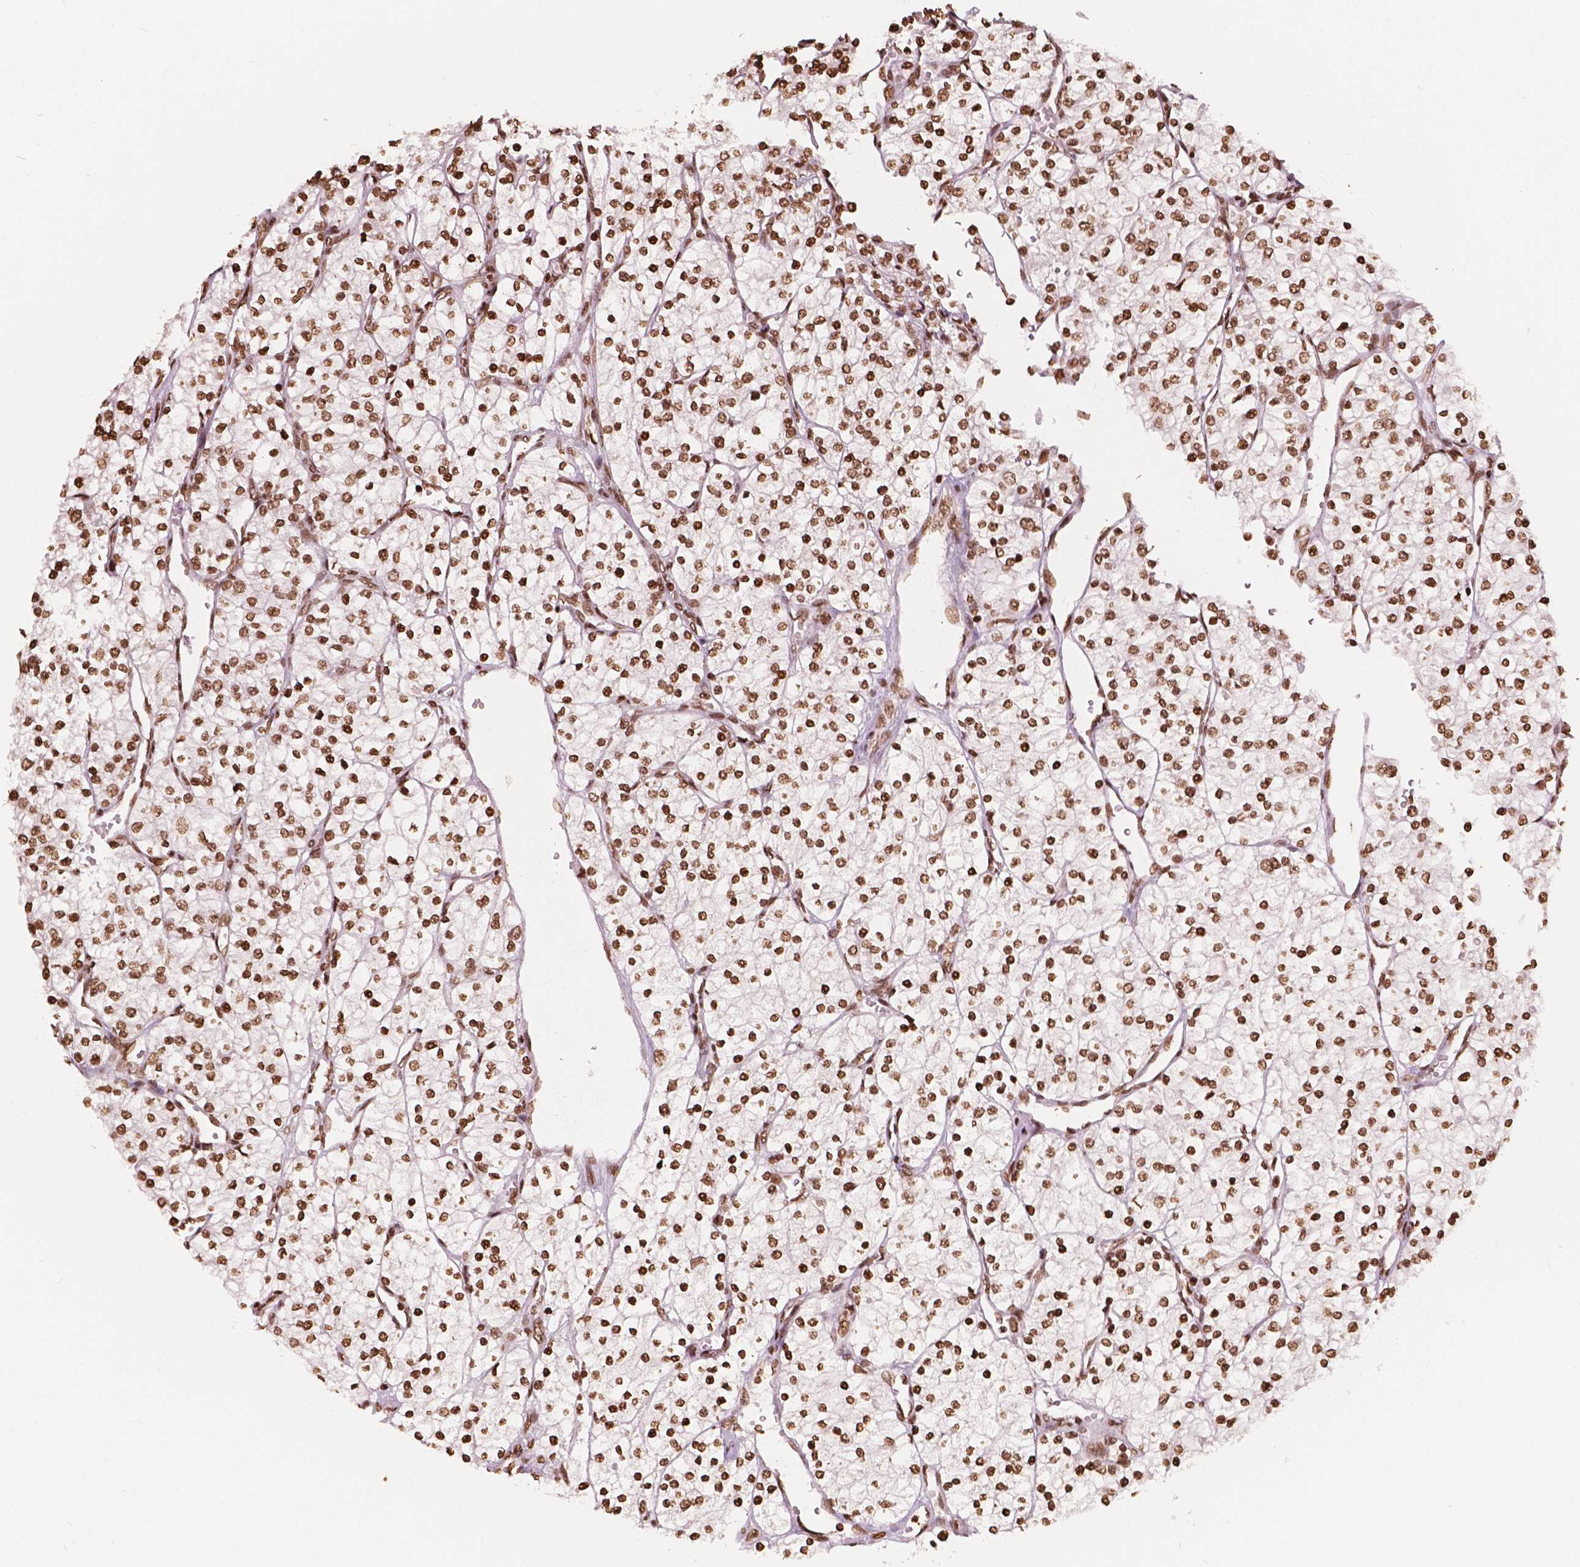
{"staining": {"intensity": "strong", "quantity": ">75%", "location": "nuclear"}, "tissue": "renal cancer", "cell_type": "Tumor cells", "image_type": "cancer", "snomed": [{"axis": "morphology", "description": "Adenocarcinoma, NOS"}, {"axis": "topography", "description": "Kidney"}], "caption": "Renal cancer stained for a protein (brown) displays strong nuclear positive positivity in approximately >75% of tumor cells.", "gene": "H3C7", "patient": {"sex": "male", "age": 80}}